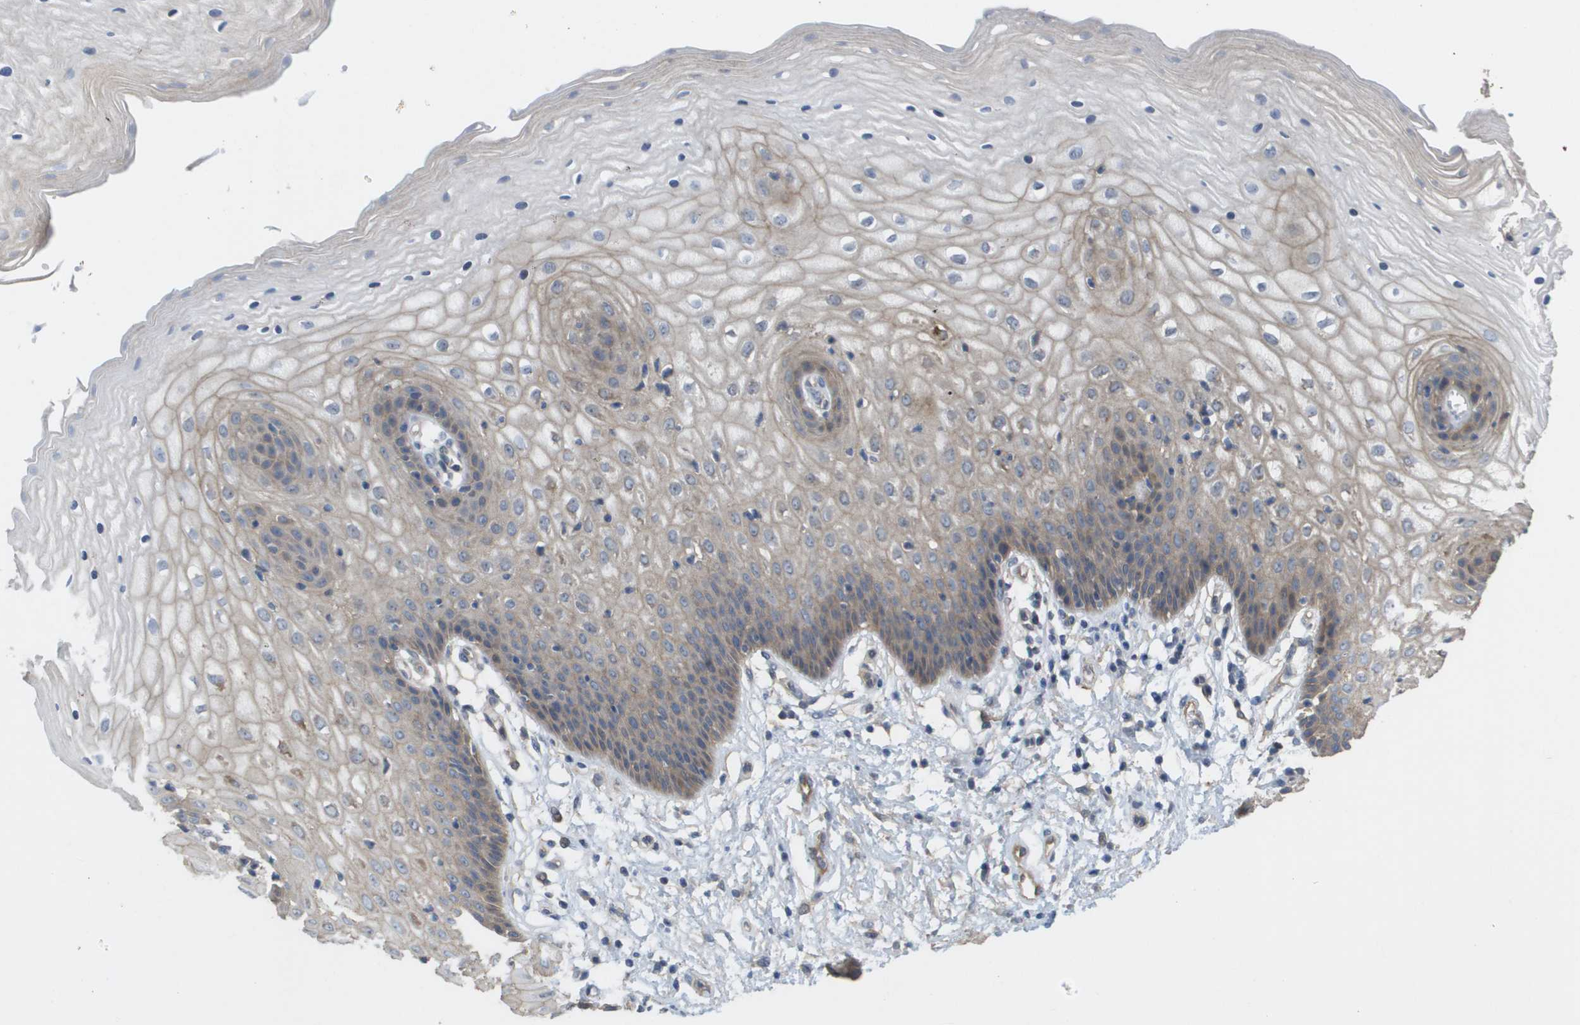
{"staining": {"intensity": "weak", "quantity": "25%-75%", "location": "cytoplasmic/membranous"}, "tissue": "vagina", "cell_type": "Squamous epithelial cells", "image_type": "normal", "snomed": [{"axis": "morphology", "description": "Normal tissue, NOS"}, {"axis": "topography", "description": "Vagina"}], "caption": "Normal vagina was stained to show a protein in brown. There is low levels of weak cytoplasmic/membranous staining in approximately 25%-75% of squamous epithelial cells.", "gene": "MTARC2", "patient": {"sex": "female", "age": 34}}